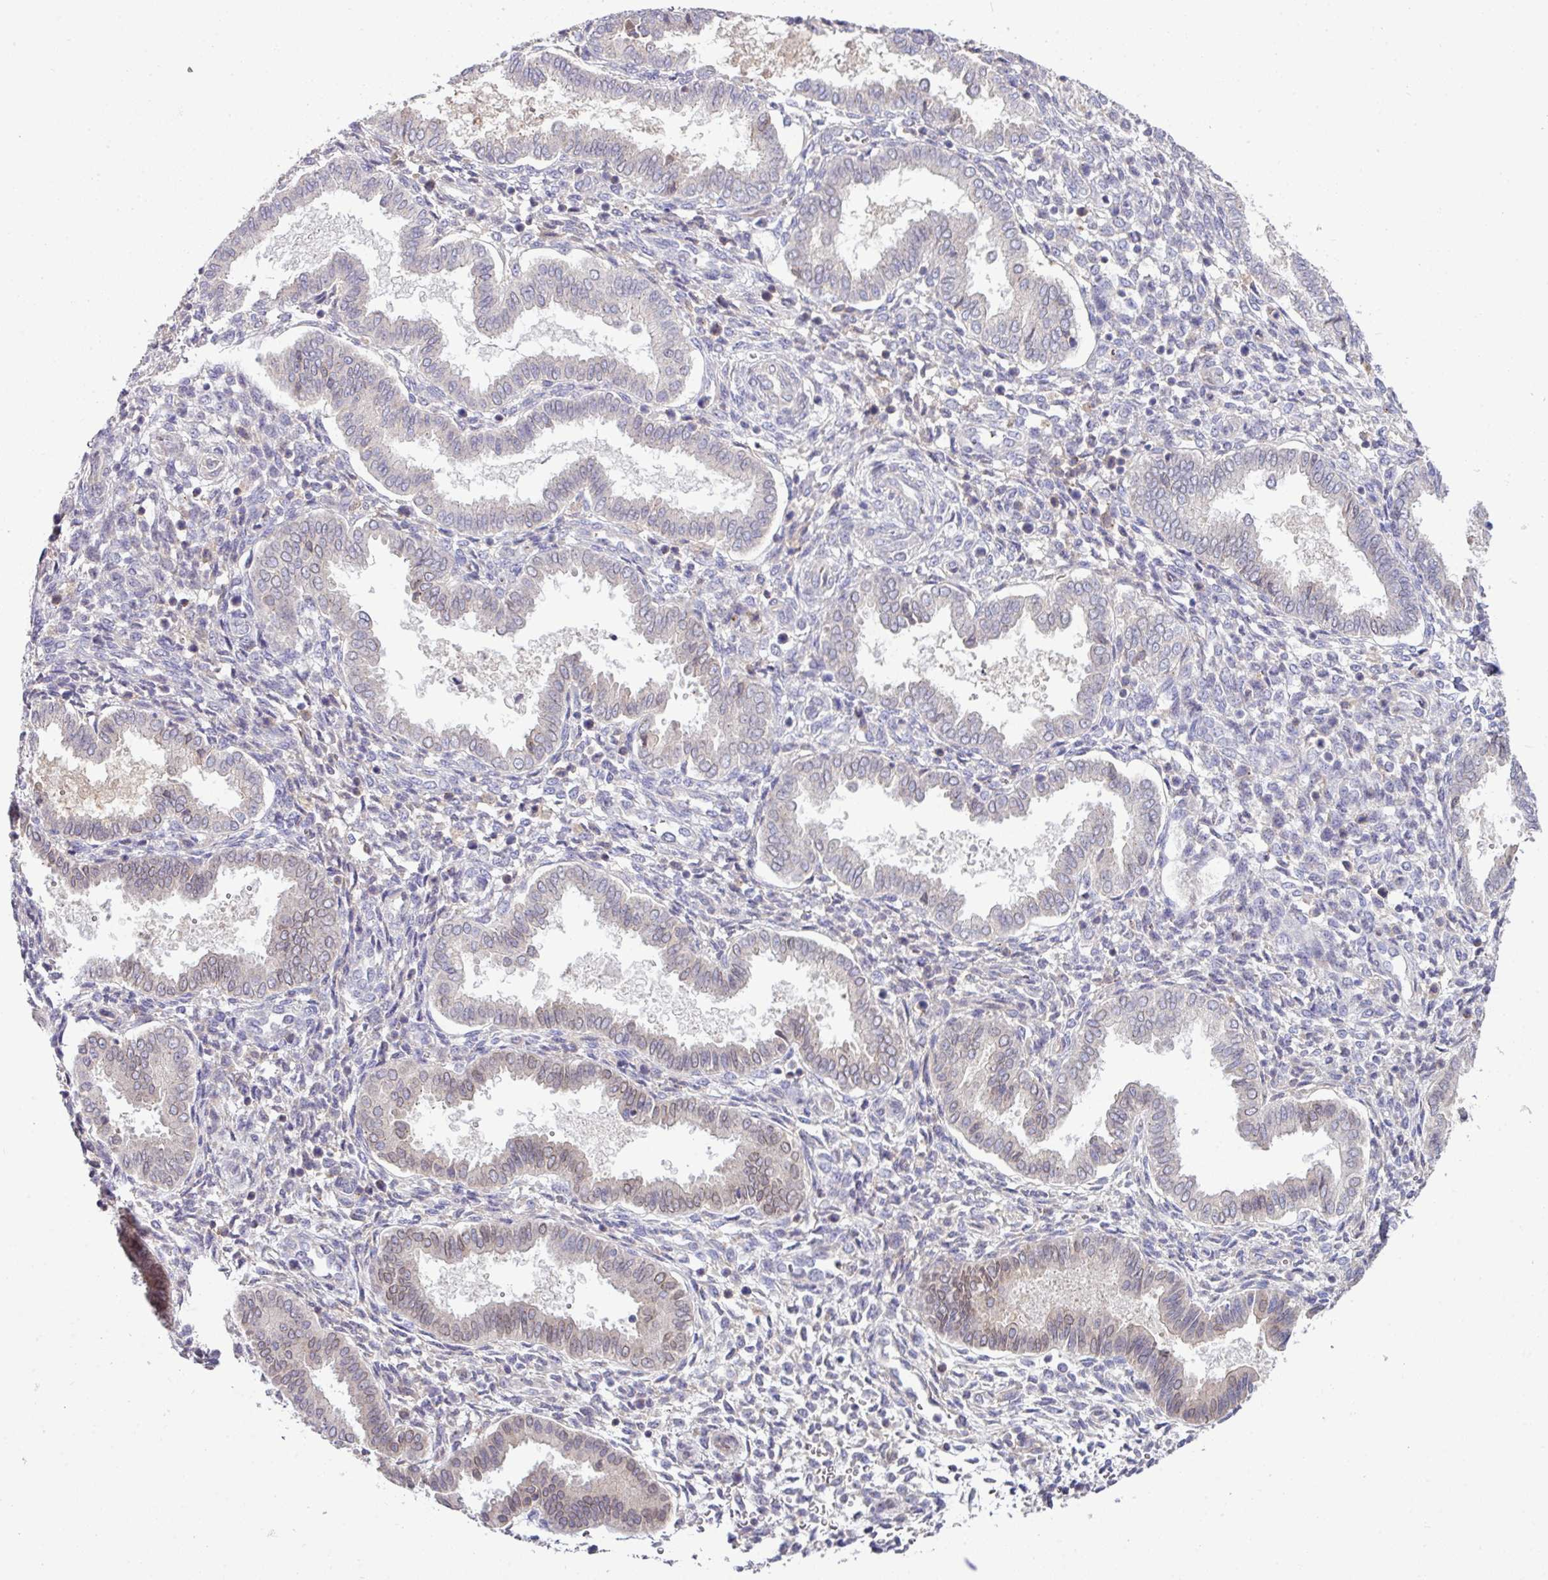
{"staining": {"intensity": "negative", "quantity": "none", "location": "none"}, "tissue": "endometrium", "cell_type": "Cells in endometrial stroma", "image_type": "normal", "snomed": [{"axis": "morphology", "description": "Normal tissue, NOS"}, {"axis": "topography", "description": "Endometrium"}], "caption": "Histopathology image shows no significant protein staining in cells in endometrial stroma of normal endometrium.", "gene": "SLAMF6", "patient": {"sex": "female", "age": 24}}